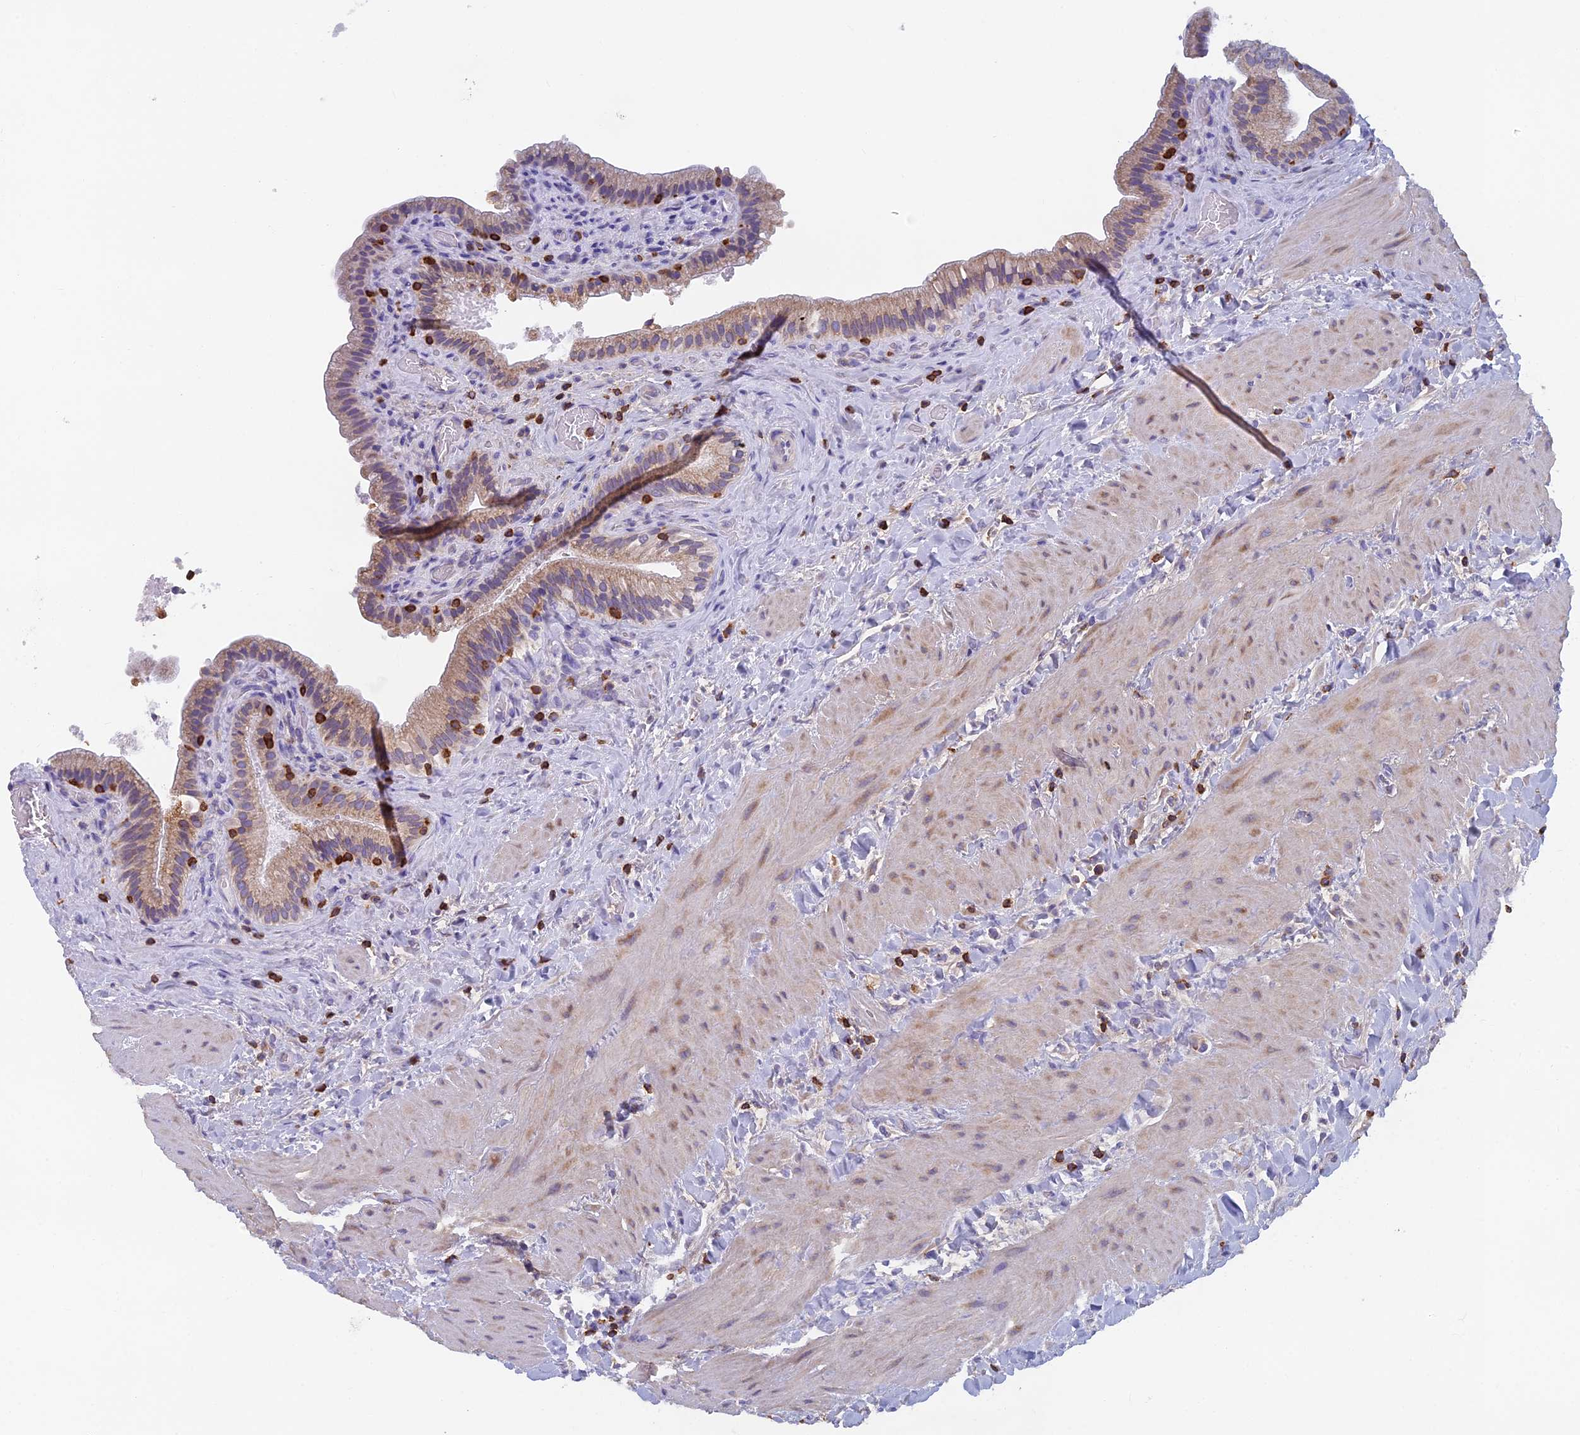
{"staining": {"intensity": "moderate", "quantity": ">75%", "location": "cytoplasmic/membranous"}, "tissue": "gallbladder", "cell_type": "Glandular cells", "image_type": "normal", "snomed": [{"axis": "morphology", "description": "Normal tissue, NOS"}, {"axis": "topography", "description": "Gallbladder"}], "caption": "Immunohistochemical staining of unremarkable gallbladder reveals >75% levels of moderate cytoplasmic/membranous protein expression in approximately >75% of glandular cells.", "gene": "ABI3BP", "patient": {"sex": "male", "age": 24}}